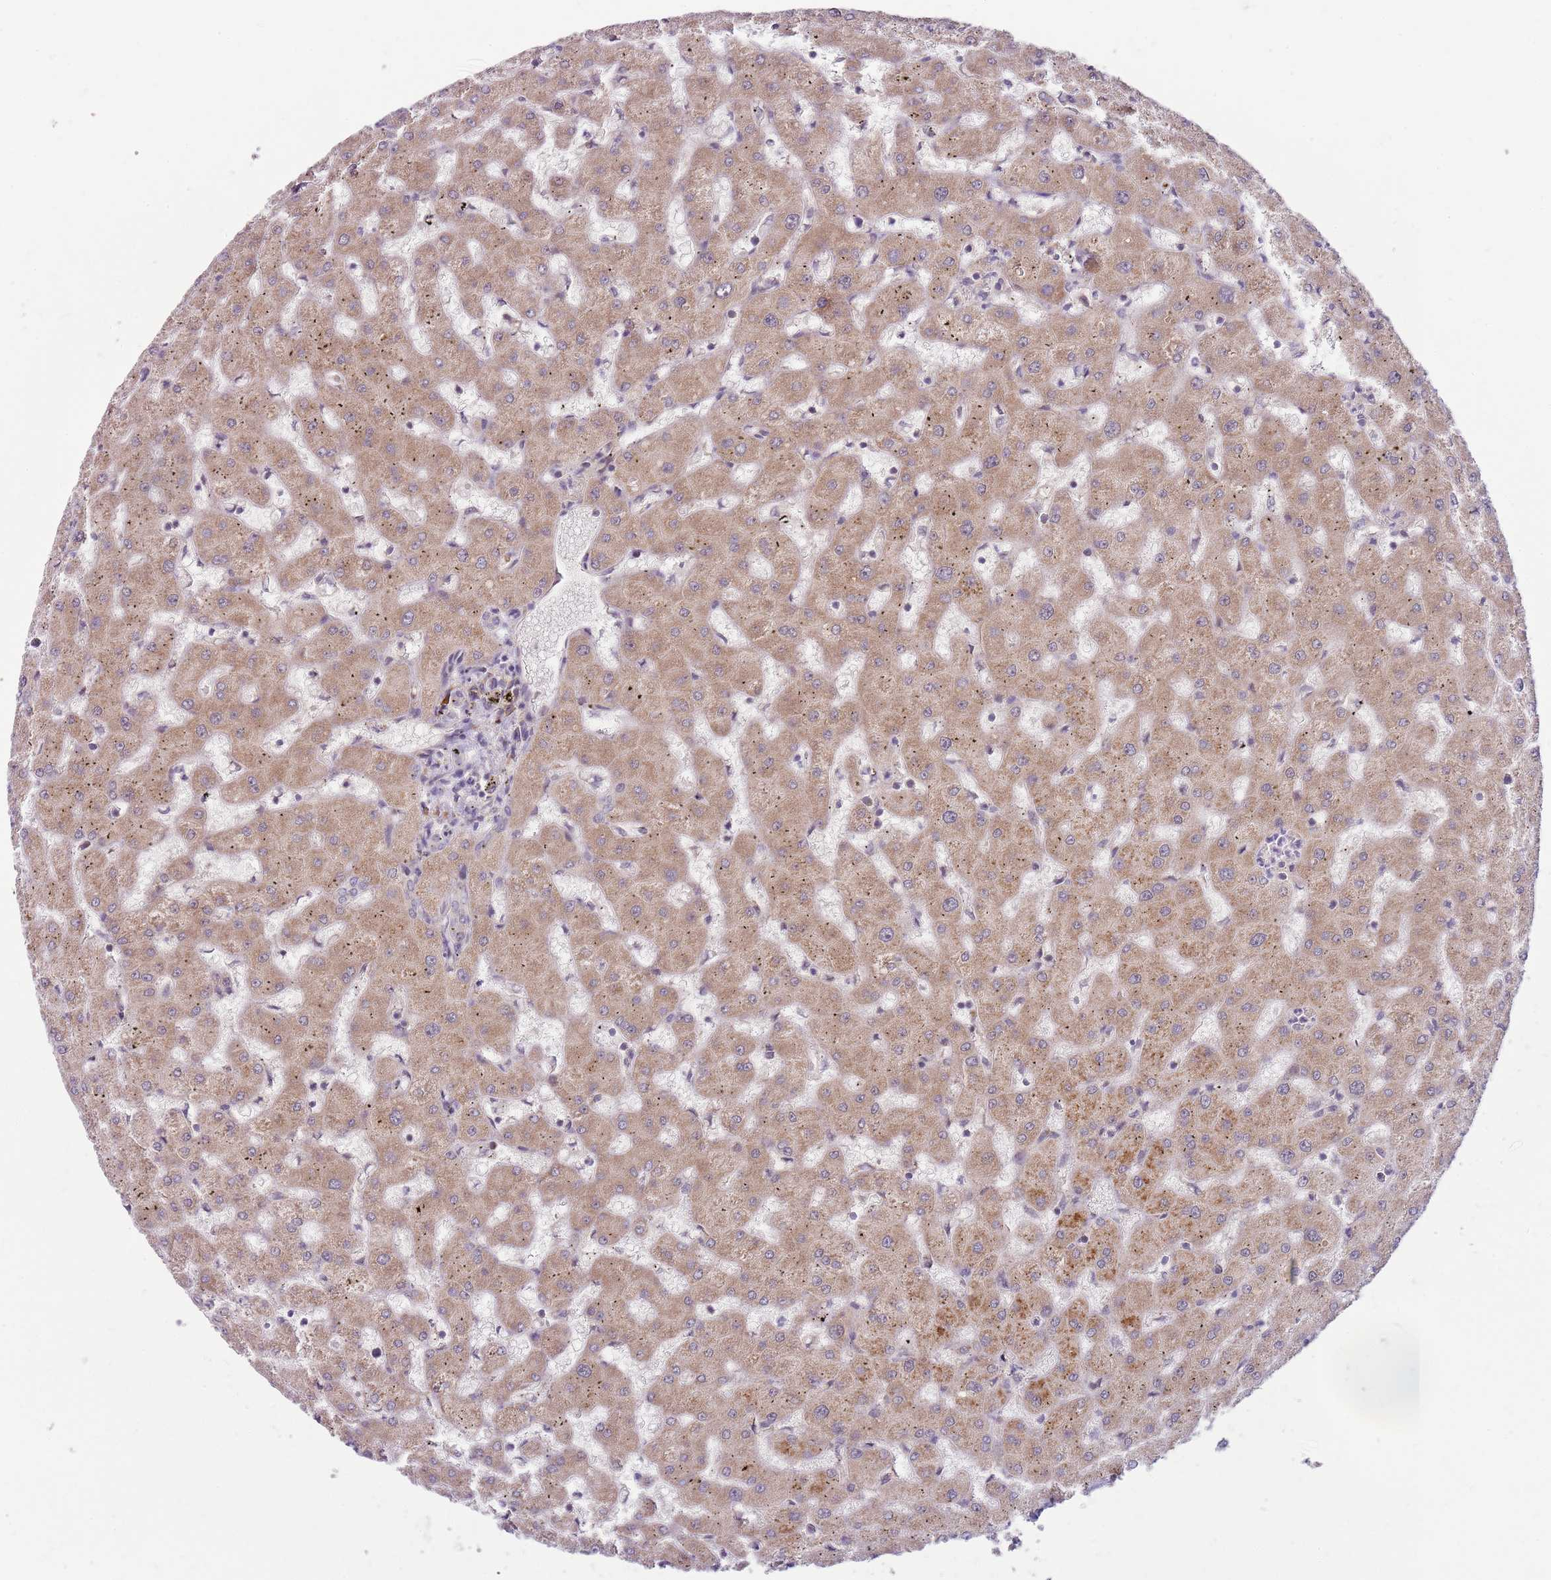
{"staining": {"intensity": "negative", "quantity": "none", "location": "none"}, "tissue": "liver", "cell_type": "Cholangiocytes", "image_type": "normal", "snomed": [{"axis": "morphology", "description": "Normal tissue, NOS"}, {"axis": "topography", "description": "Liver"}], "caption": "Immunohistochemistry (IHC) of benign human liver reveals no staining in cholangiocytes.", "gene": "FBXL22", "patient": {"sex": "female", "age": 63}}